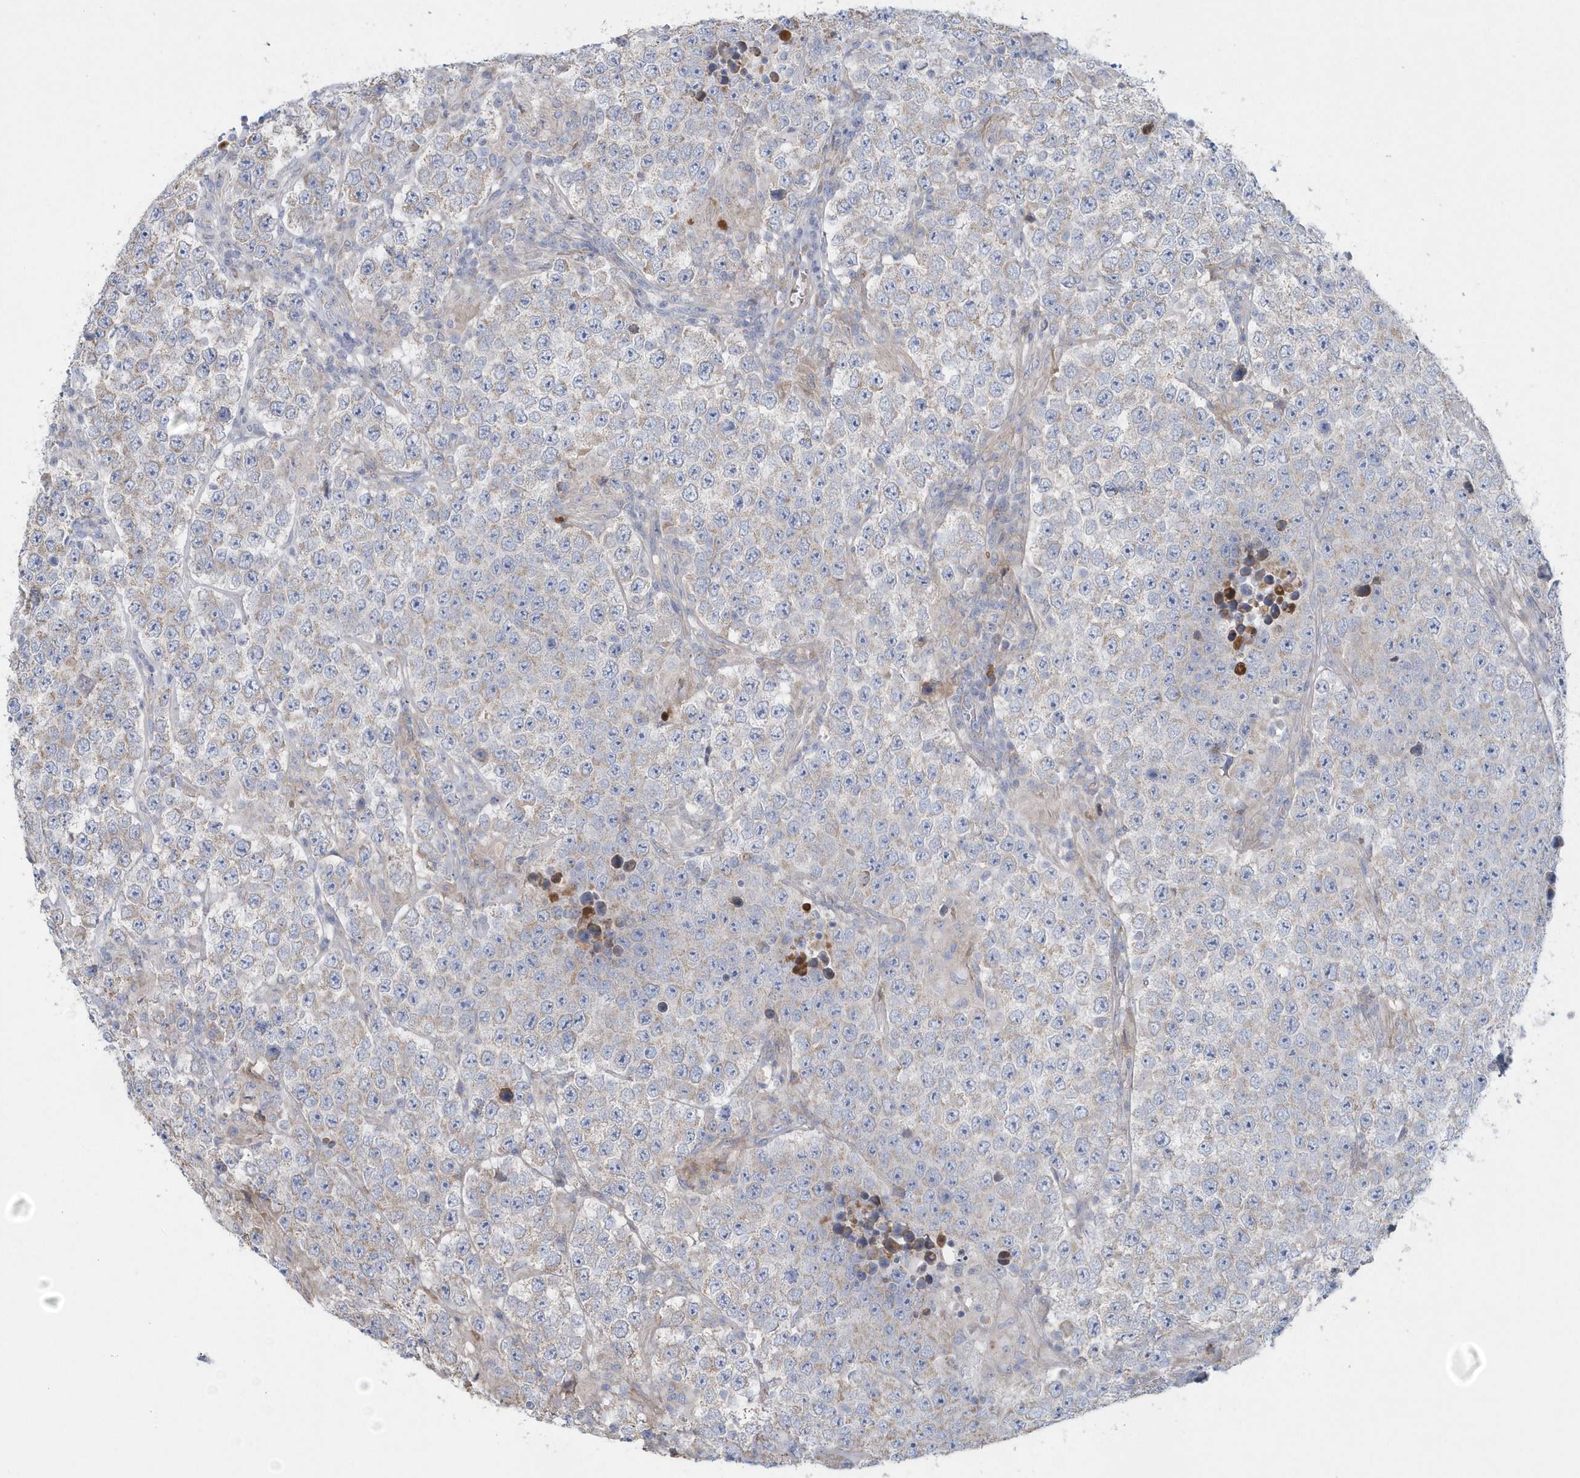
{"staining": {"intensity": "negative", "quantity": "none", "location": "none"}, "tissue": "testis cancer", "cell_type": "Tumor cells", "image_type": "cancer", "snomed": [{"axis": "morphology", "description": "Normal tissue, NOS"}, {"axis": "morphology", "description": "Urothelial carcinoma, High grade"}, {"axis": "morphology", "description": "Seminoma, NOS"}, {"axis": "morphology", "description": "Carcinoma, Embryonal, NOS"}, {"axis": "topography", "description": "Urinary bladder"}, {"axis": "topography", "description": "Testis"}], "caption": "Tumor cells are negative for protein expression in human seminoma (testis).", "gene": "SPATA18", "patient": {"sex": "male", "age": 41}}